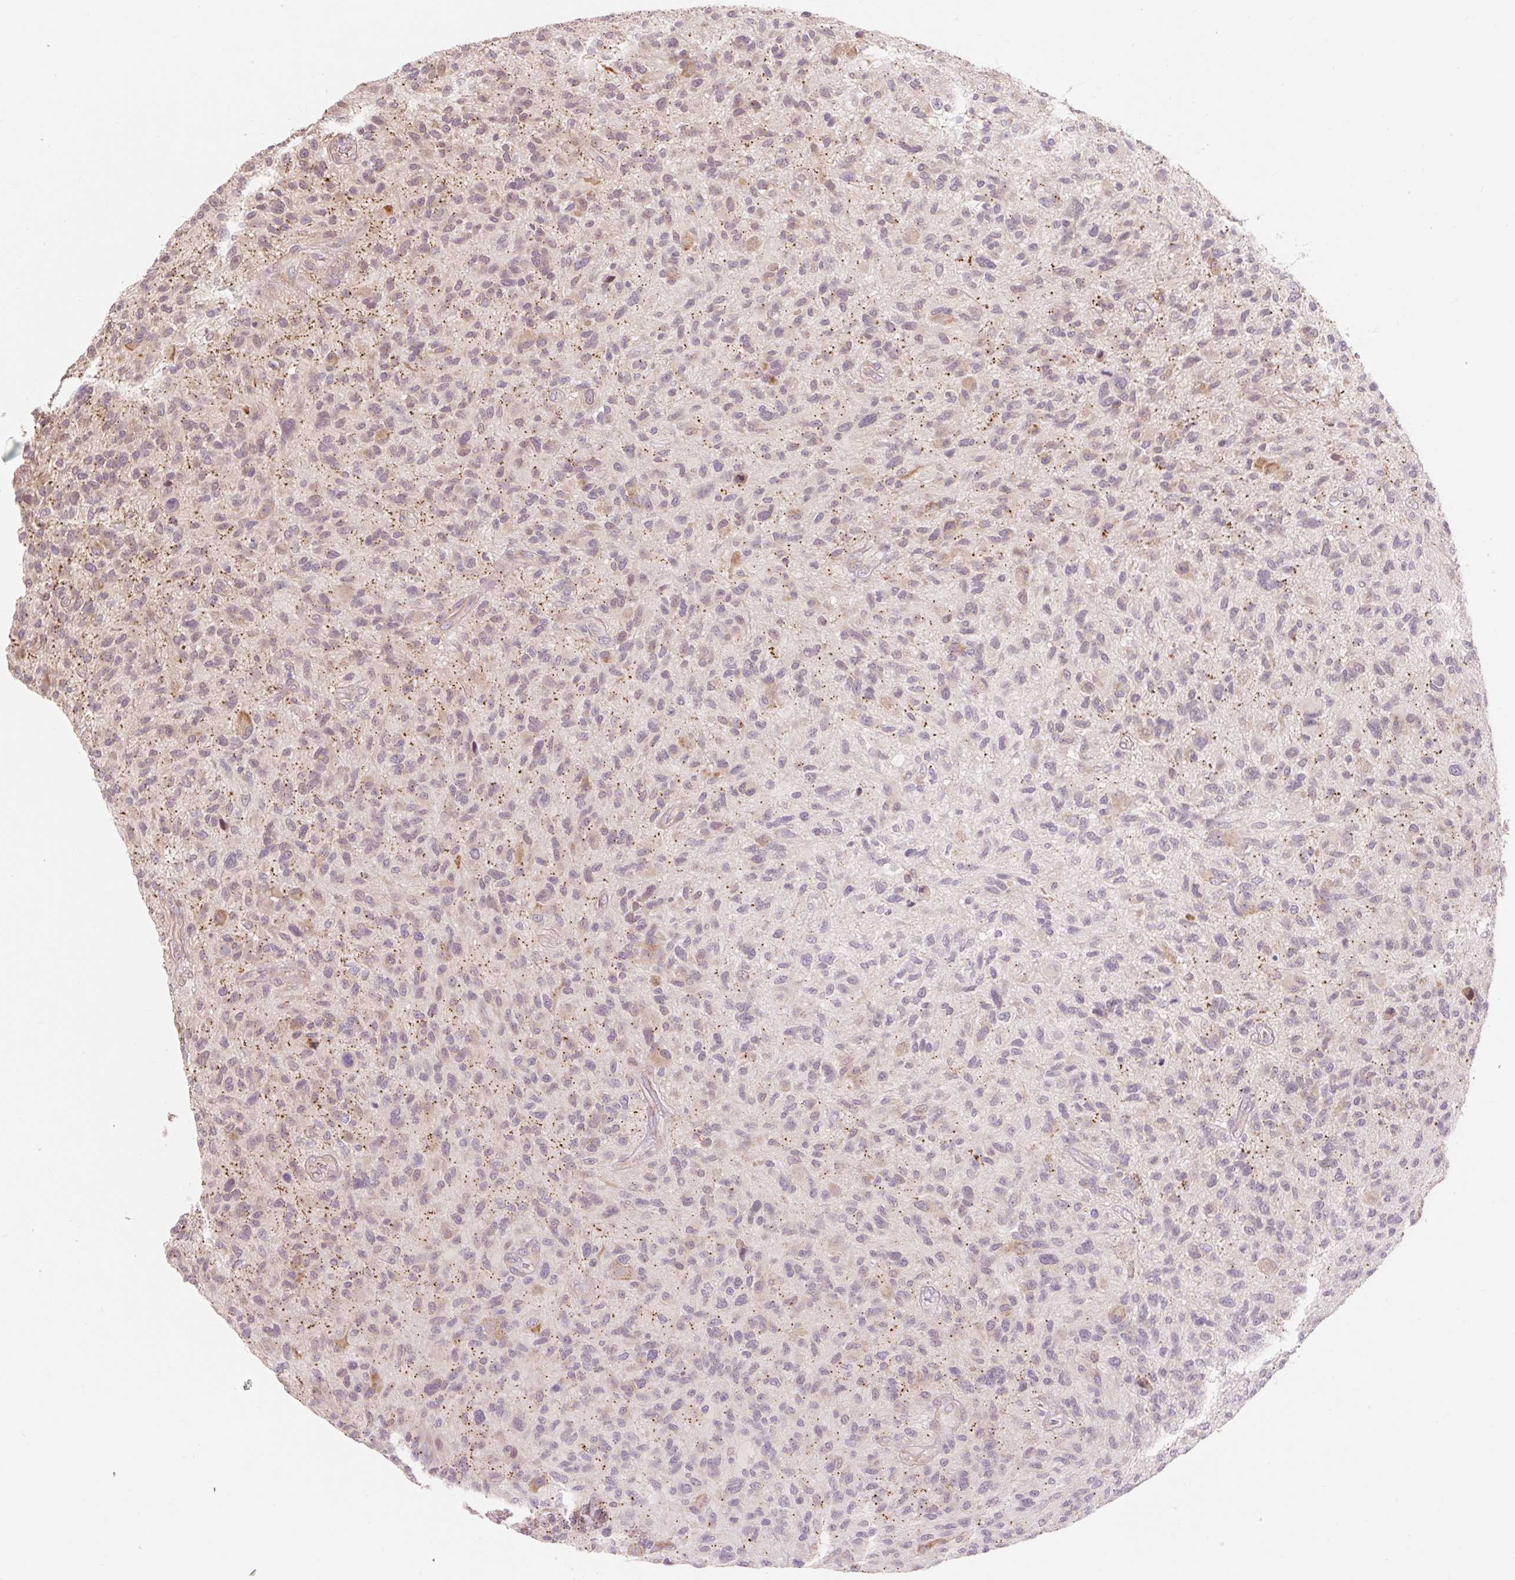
{"staining": {"intensity": "negative", "quantity": "none", "location": "none"}, "tissue": "glioma", "cell_type": "Tumor cells", "image_type": "cancer", "snomed": [{"axis": "morphology", "description": "Glioma, malignant, High grade"}, {"axis": "topography", "description": "Brain"}], "caption": "Tumor cells show no significant protein staining in malignant glioma (high-grade).", "gene": "EMC10", "patient": {"sex": "male", "age": 47}}